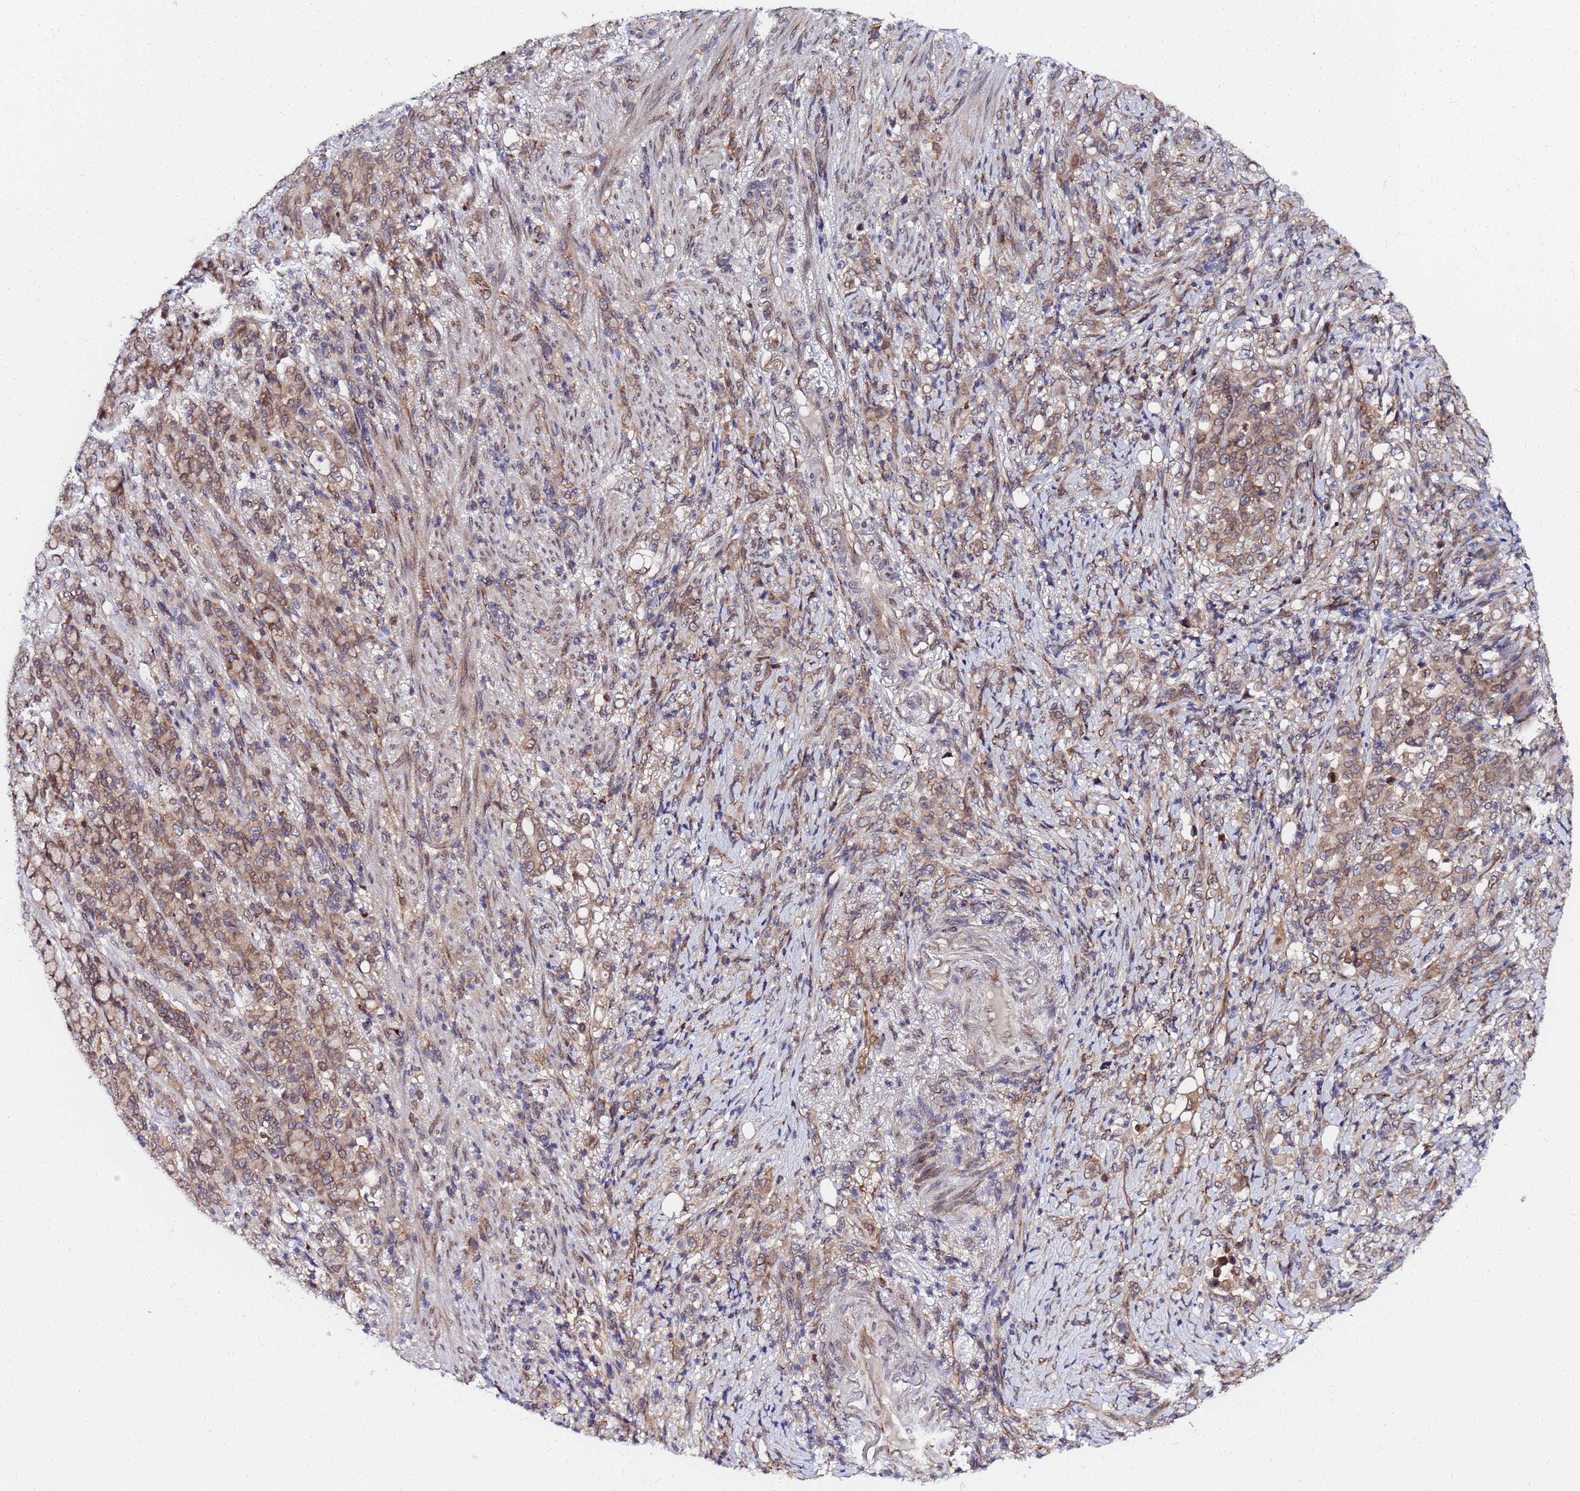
{"staining": {"intensity": "moderate", "quantity": ">75%", "location": "cytoplasmic/membranous"}, "tissue": "stomach cancer", "cell_type": "Tumor cells", "image_type": "cancer", "snomed": [{"axis": "morphology", "description": "Normal tissue, NOS"}, {"axis": "morphology", "description": "Adenocarcinoma, NOS"}, {"axis": "topography", "description": "Stomach"}], "caption": "A medium amount of moderate cytoplasmic/membranous expression is appreciated in about >75% of tumor cells in stomach cancer (adenocarcinoma) tissue. (brown staining indicates protein expression, while blue staining denotes nuclei).", "gene": "UNC93B1", "patient": {"sex": "female", "age": 79}}